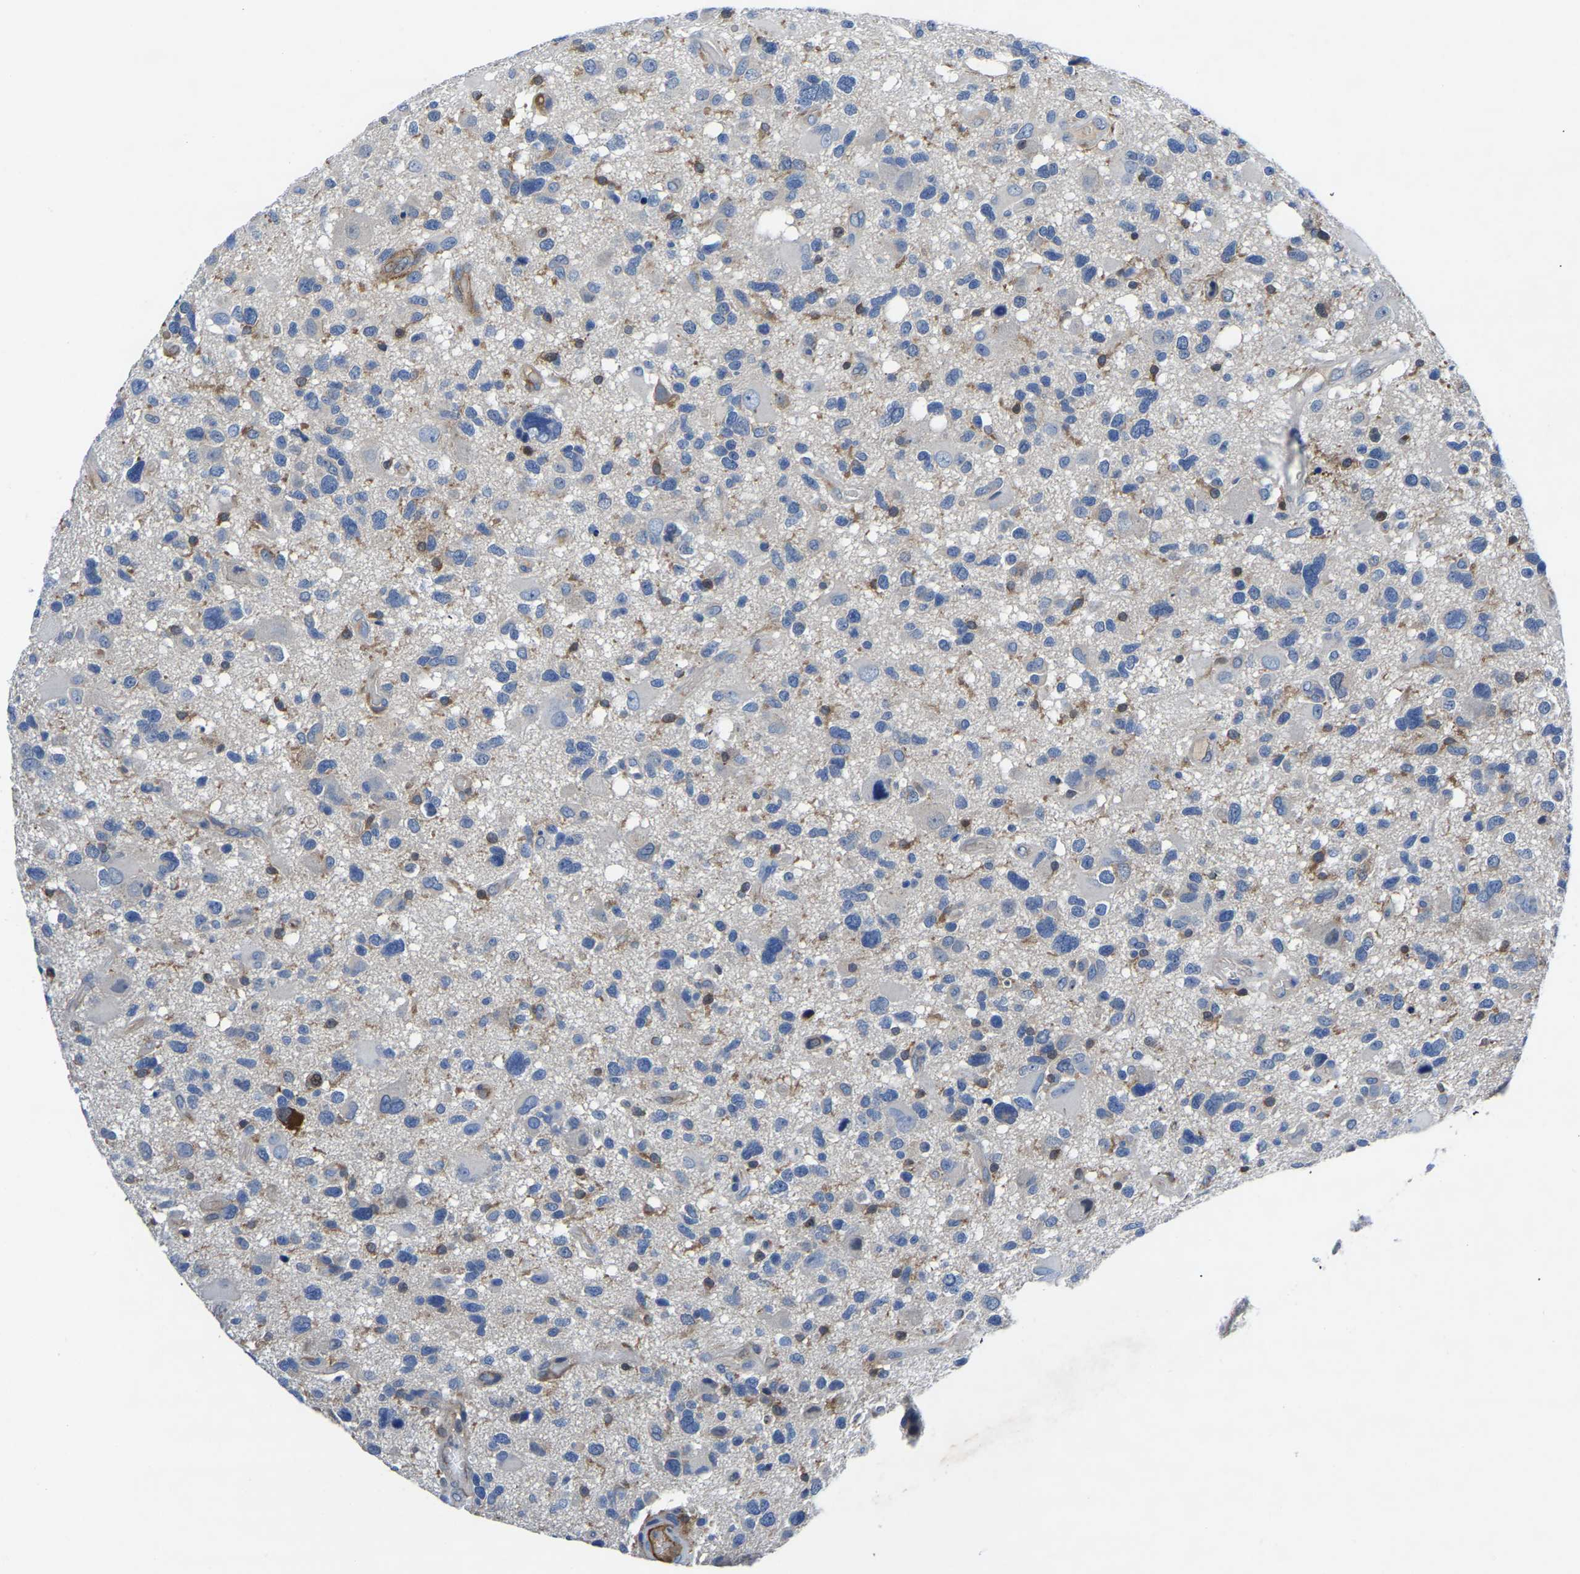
{"staining": {"intensity": "negative", "quantity": "none", "location": "none"}, "tissue": "glioma", "cell_type": "Tumor cells", "image_type": "cancer", "snomed": [{"axis": "morphology", "description": "Glioma, malignant, High grade"}, {"axis": "topography", "description": "Brain"}], "caption": "Protein analysis of malignant high-grade glioma reveals no significant staining in tumor cells.", "gene": "ATG2B", "patient": {"sex": "male", "age": 33}}